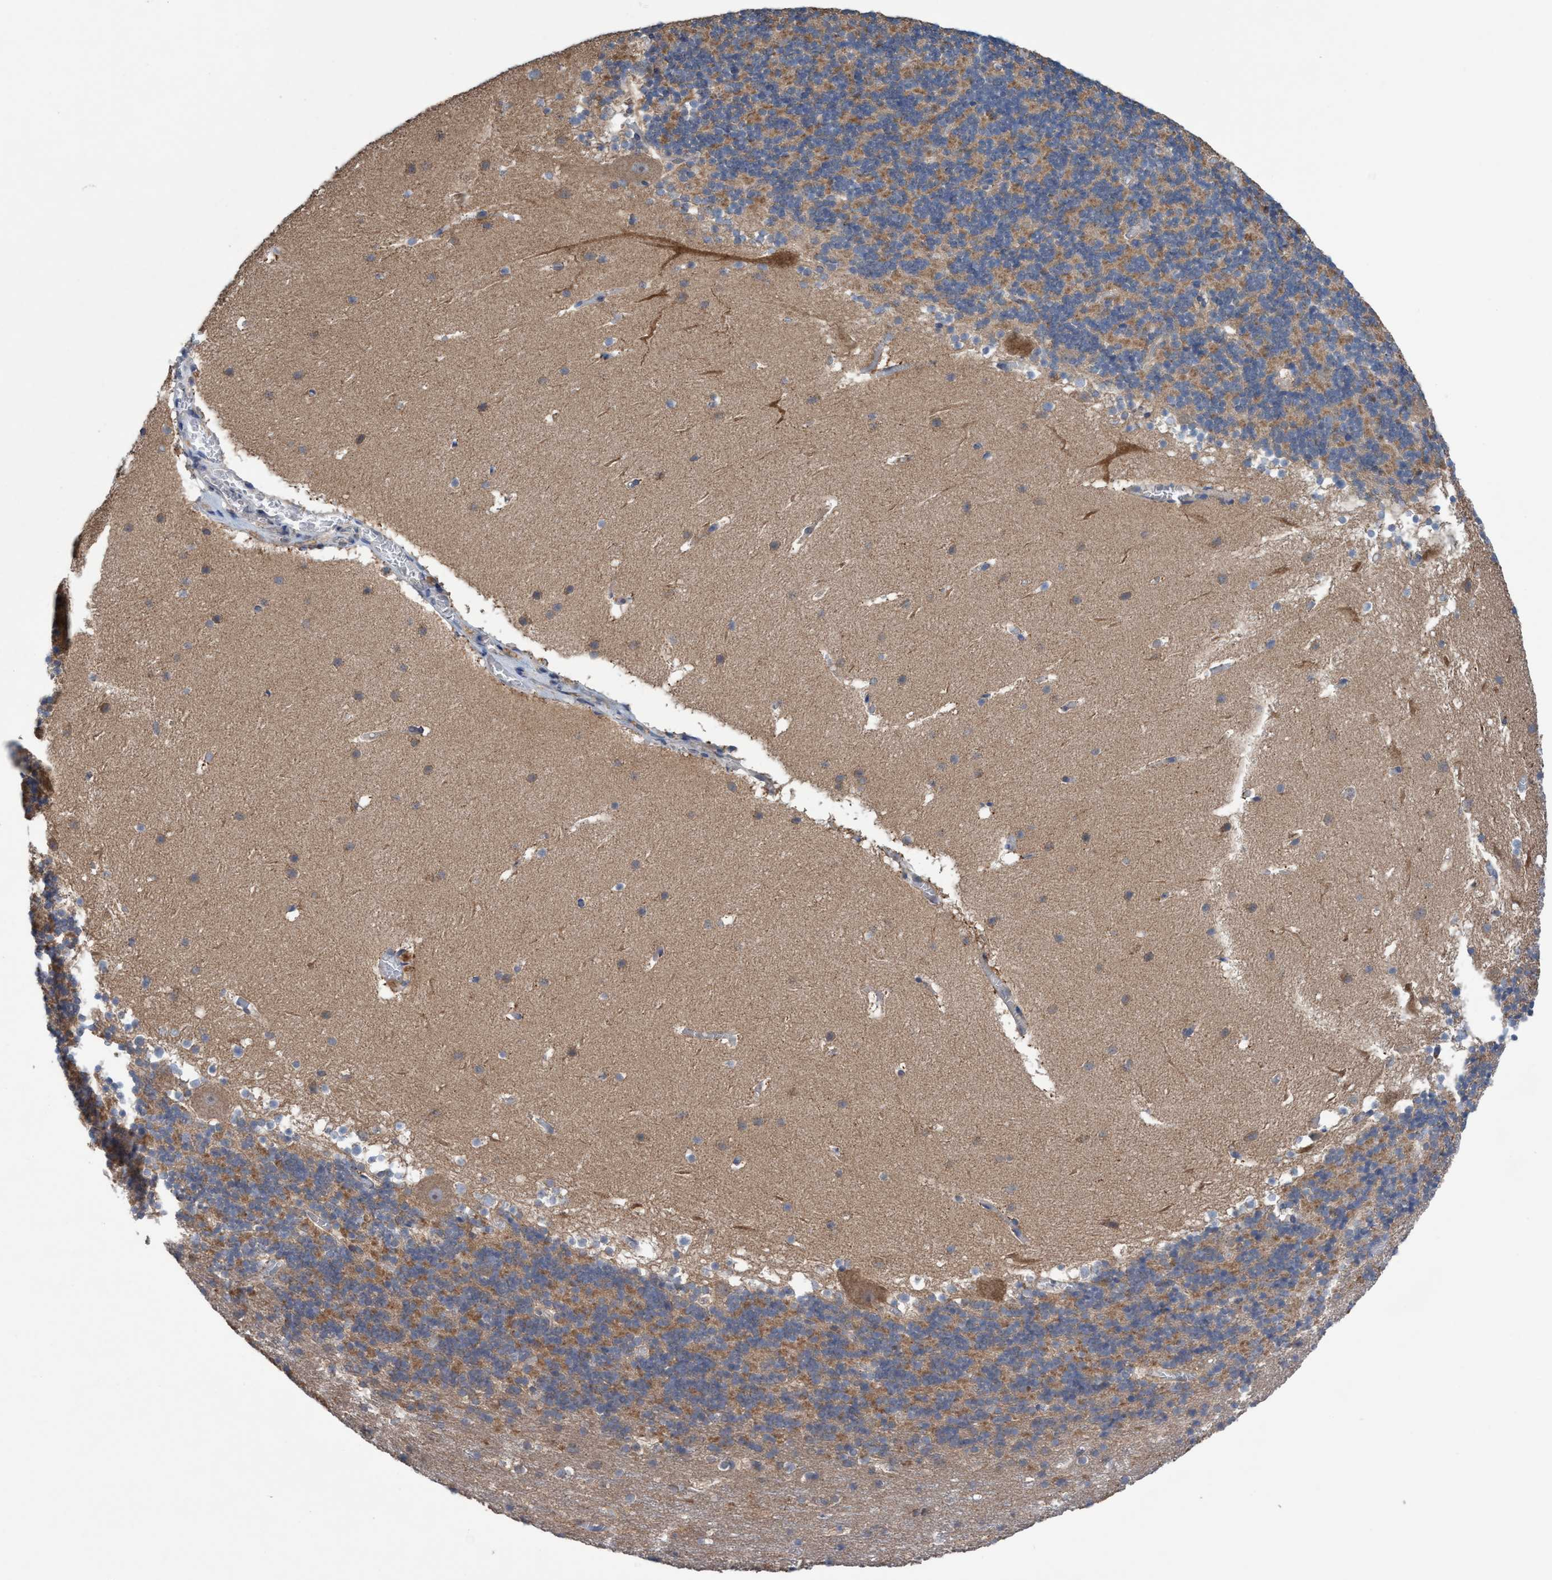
{"staining": {"intensity": "weak", "quantity": "25%-75%", "location": "cytoplasmic/membranous"}, "tissue": "cerebellum", "cell_type": "Cells in granular layer", "image_type": "normal", "snomed": [{"axis": "morphology", "description": "Normal tissue, NOS"}, {"axis": "topography", "description": "Cerebellum"}], "caption": "Immunohistochemistry of normal human cerebellum displays low levels of weak cytoplasmic/membranous positivity in about 25%-75% of cells in granular layer. (brown staining indicates protein expression, while blue staining denotes nuclei).", "gene": "GLOD4", "patient": {"sex": "male", "age": 45}}